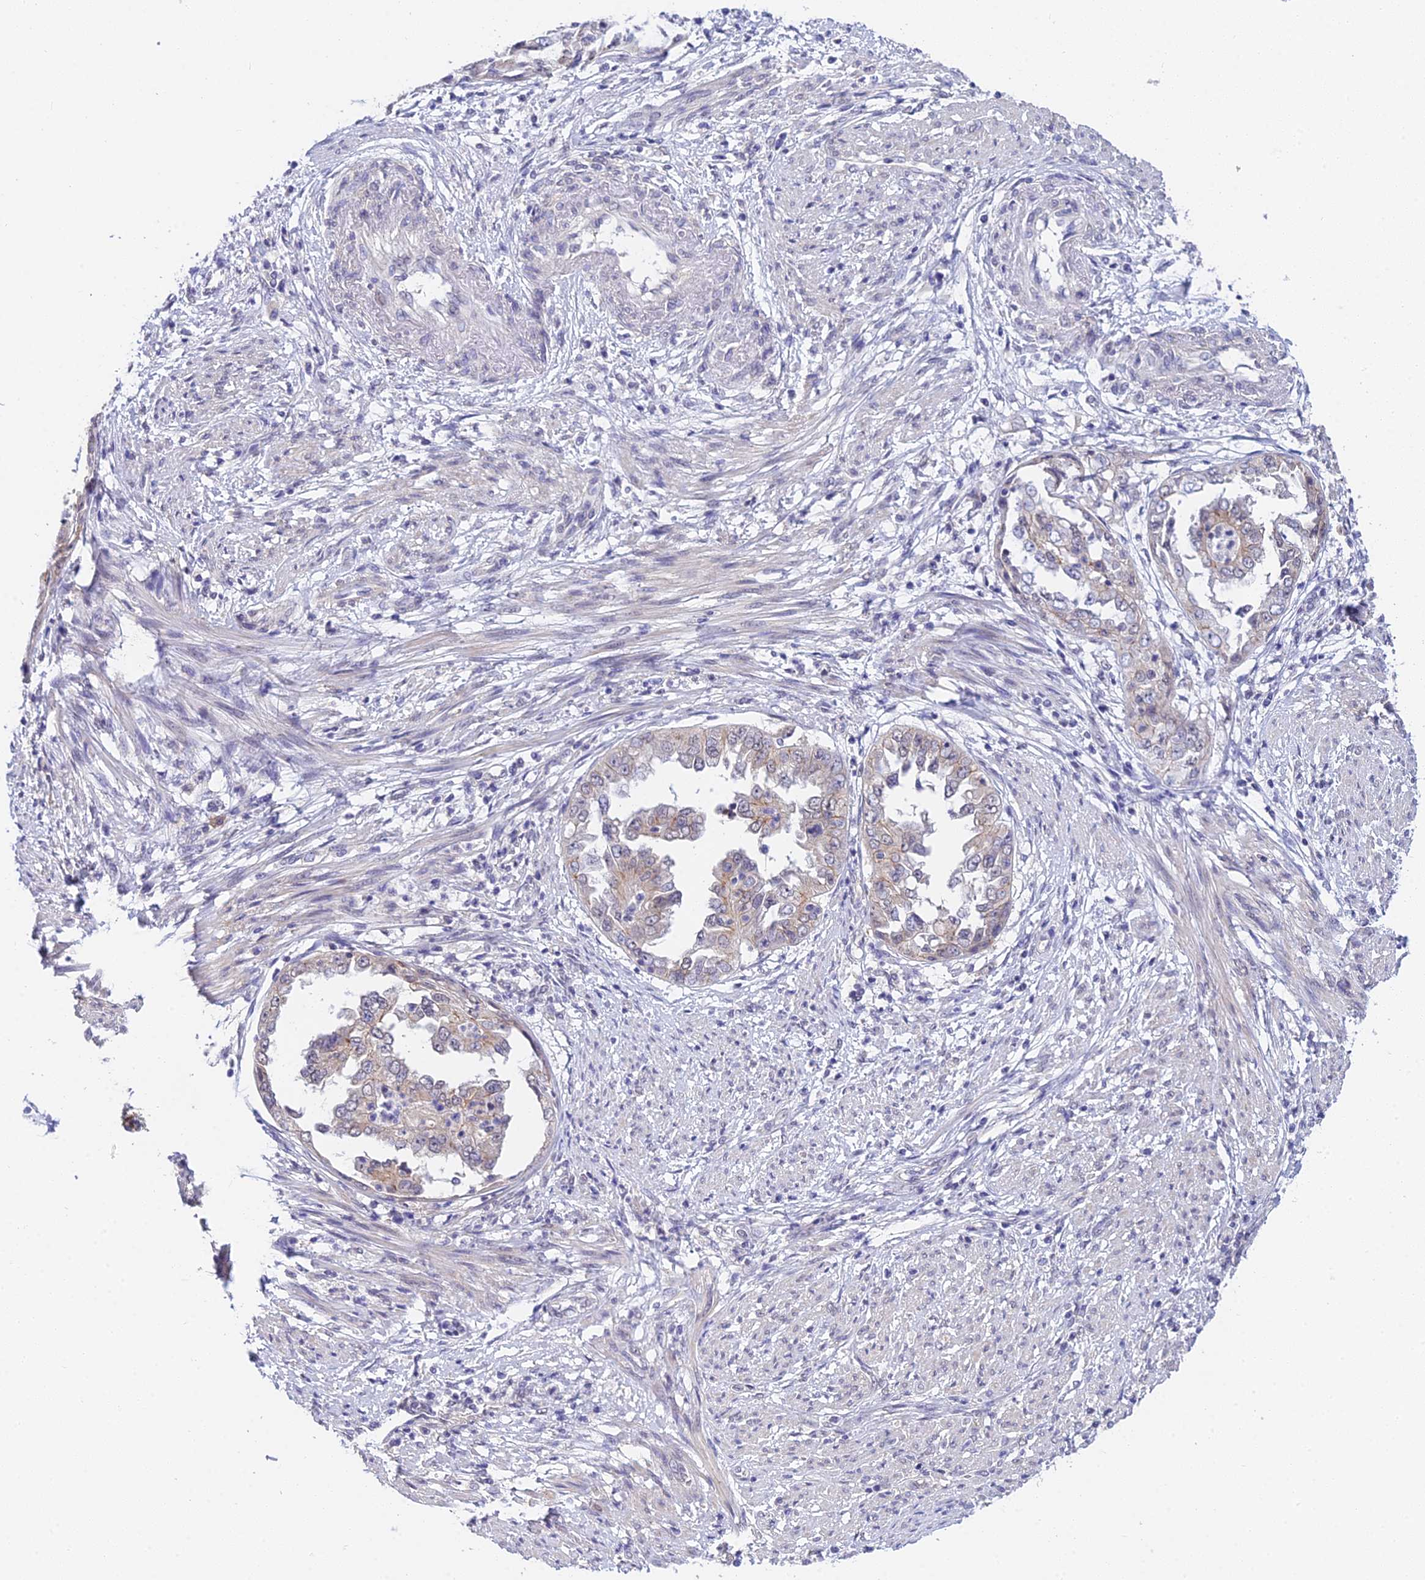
{"staining": {"intensity": "weak", "quantity": "<25%", "location": "cytoplasmic/membranous"}, "tissue": "endometrial cancer", "cell_type": "Tumor cells", "image_type": "cancer", "snomed": [{"axis": "morphology", "description": "Adenocarcinoma, NOS"}, {"axis": "topography", "description": "Endometrium"}], "caption": "Human endometrial cancer stained for a protein using IHC reveals no expression in tumor cells.", "gene": "HOXB1", "patient": {"sex": "female", "age": 85}}